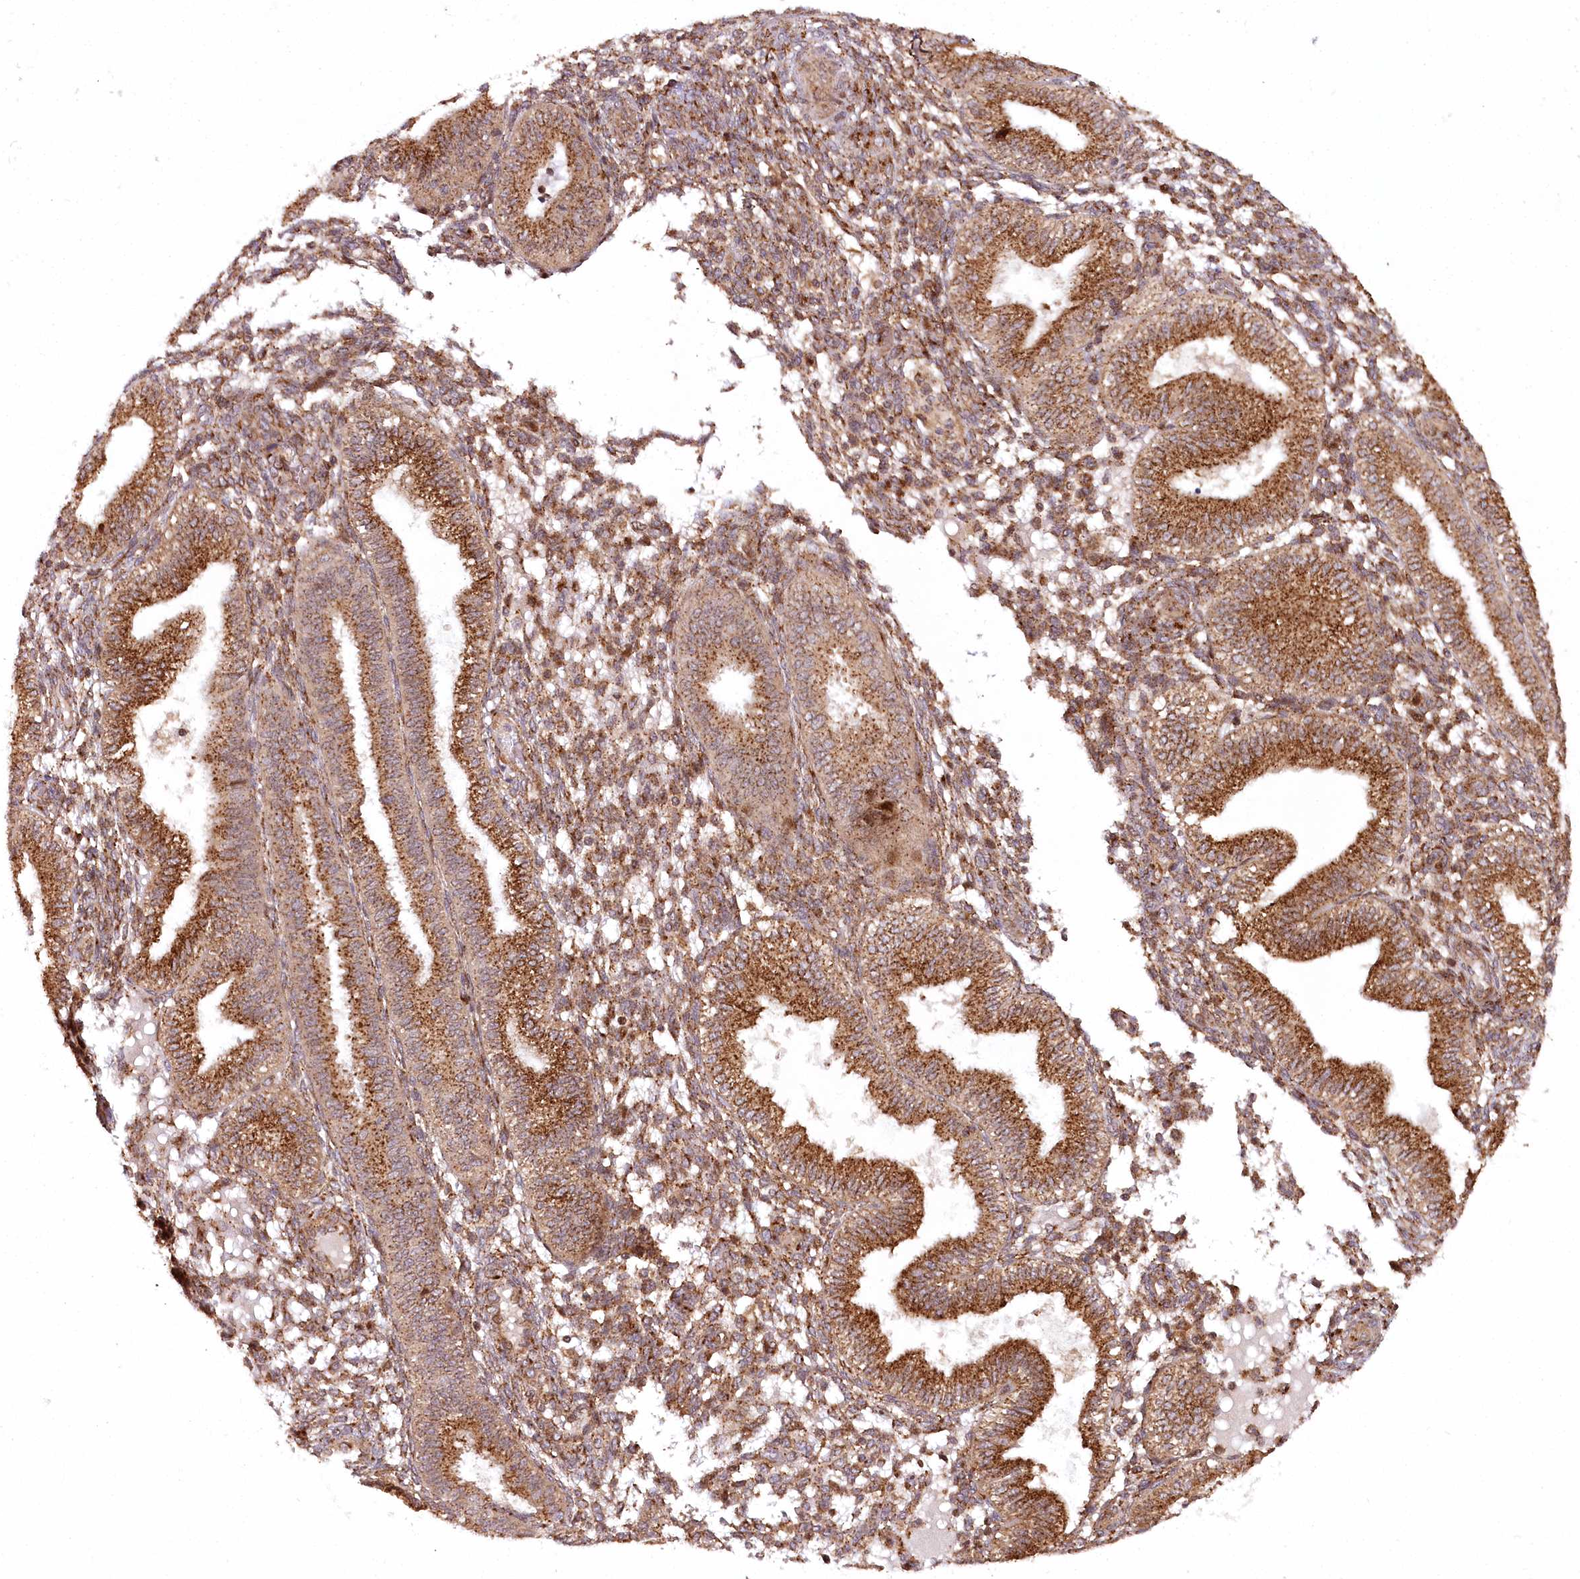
{"staining": {"intensity": "moderate", "quantity": ">75%", "location": "cytoplasmic/membranous"}, "tissue": "endometrium", "cell_type": "Cells in endometrial stroma", "image_type": "normal", "snomed": [{"axis": "morphology", "description": "Normal tissue, NOS"}, {"axis": "topography", "description": "Endometrium"}], "caption": "Endometrium stained with a brown dye shows moderate cytoplasmic/membranous positive staining in approximately >75% of cells in endometrial stroma.", "gene": "COPG1", "patient": {"sex": "female", "age": 39}}